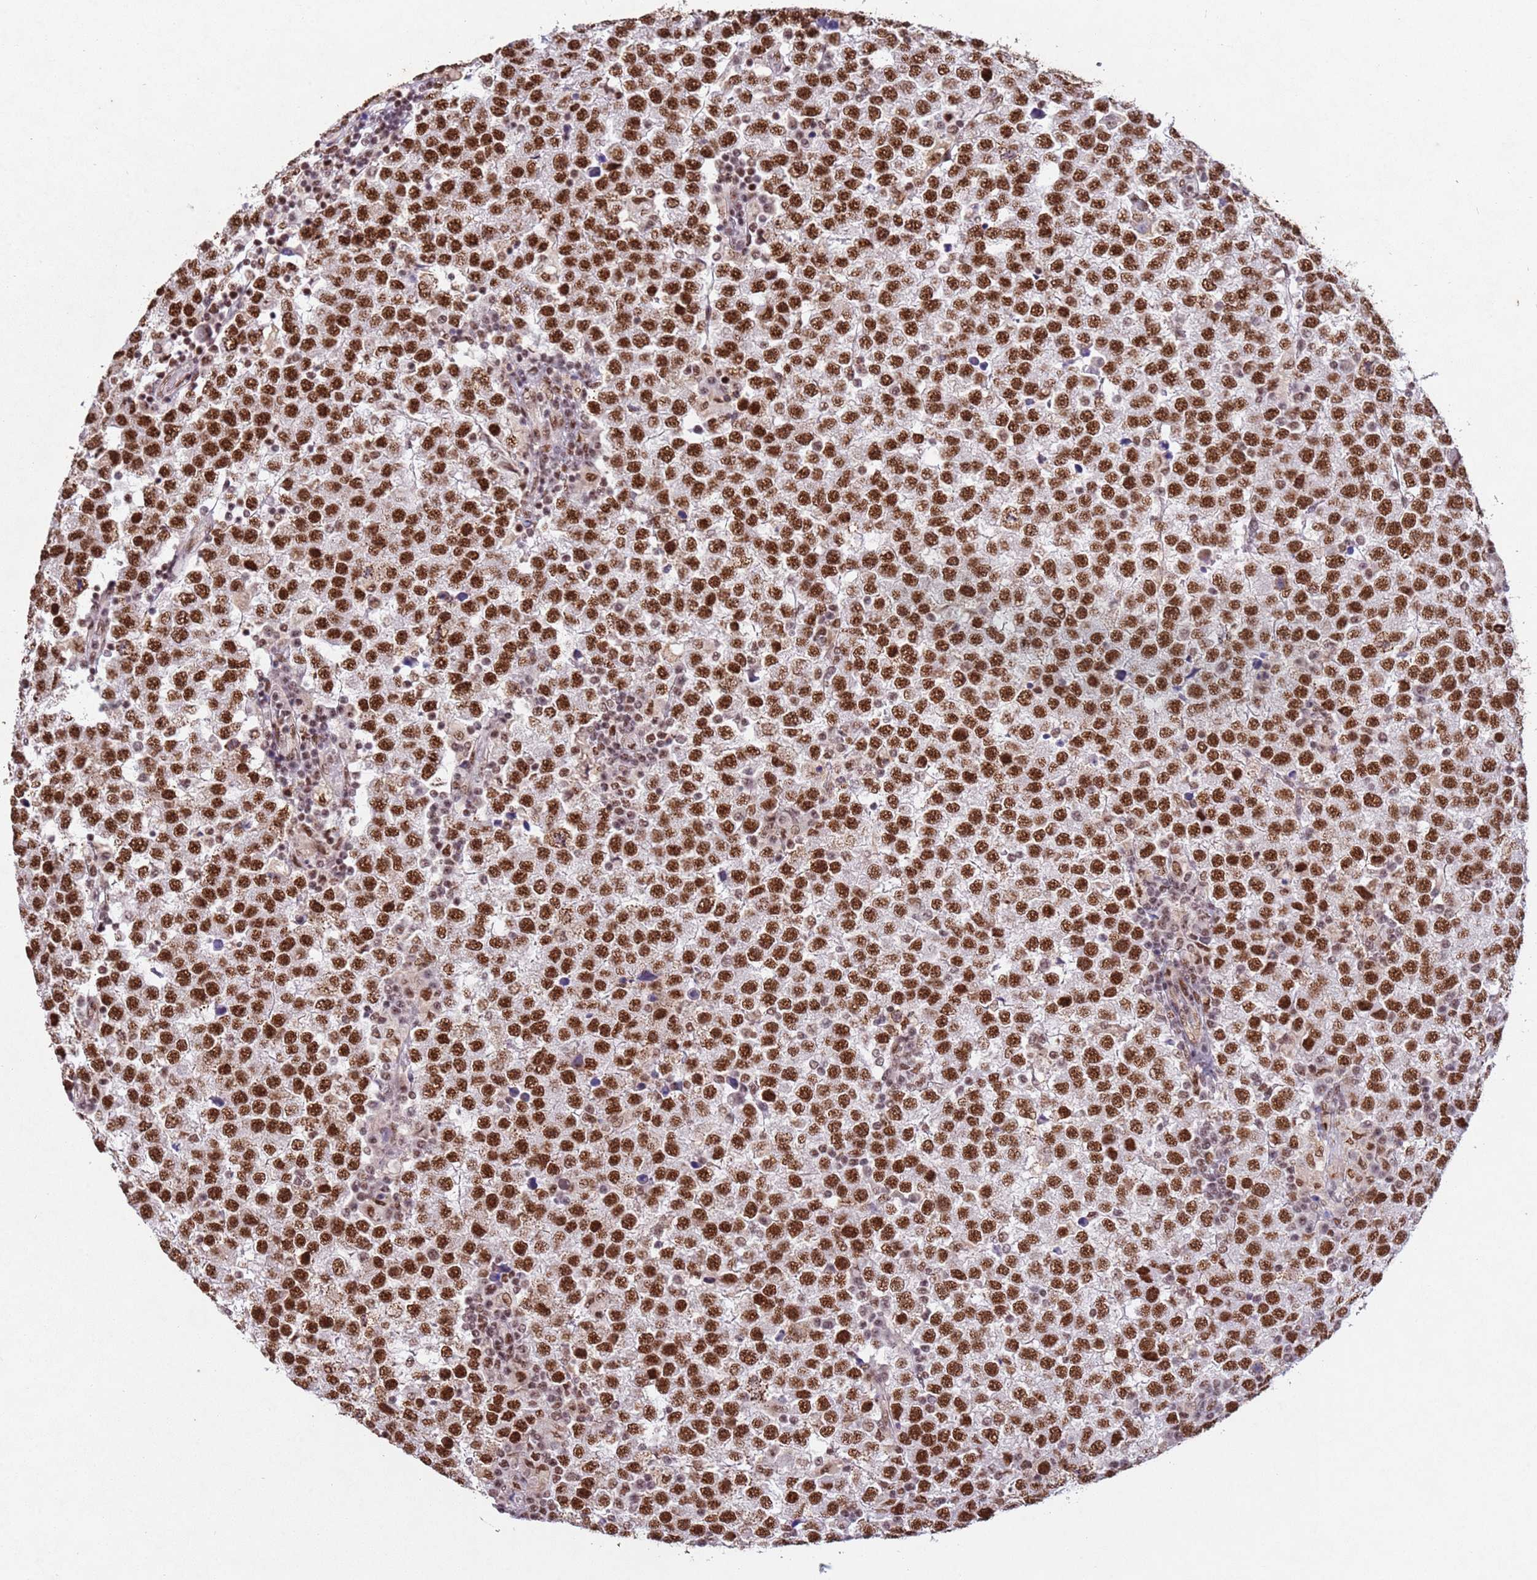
{"staining": {"intensity": "strong", "quantity": ">75%", "location": "nuclear"}, "tissue": "testis cancer", "cell_type": "Tumor cells", "image_type": "cancer", "snomed": [{"axis": "morphology", "description": "Seminoma, NOS"}, {"axis": "topography", "description": "Testis"}], "caption": "Seminoma (testis) stained for a protein (brown) reveals strong nuclear positive staining in approximately >75% of tumor cells.", "gene": "ESF1", "patient": {"sex": "male", "age": 34}}